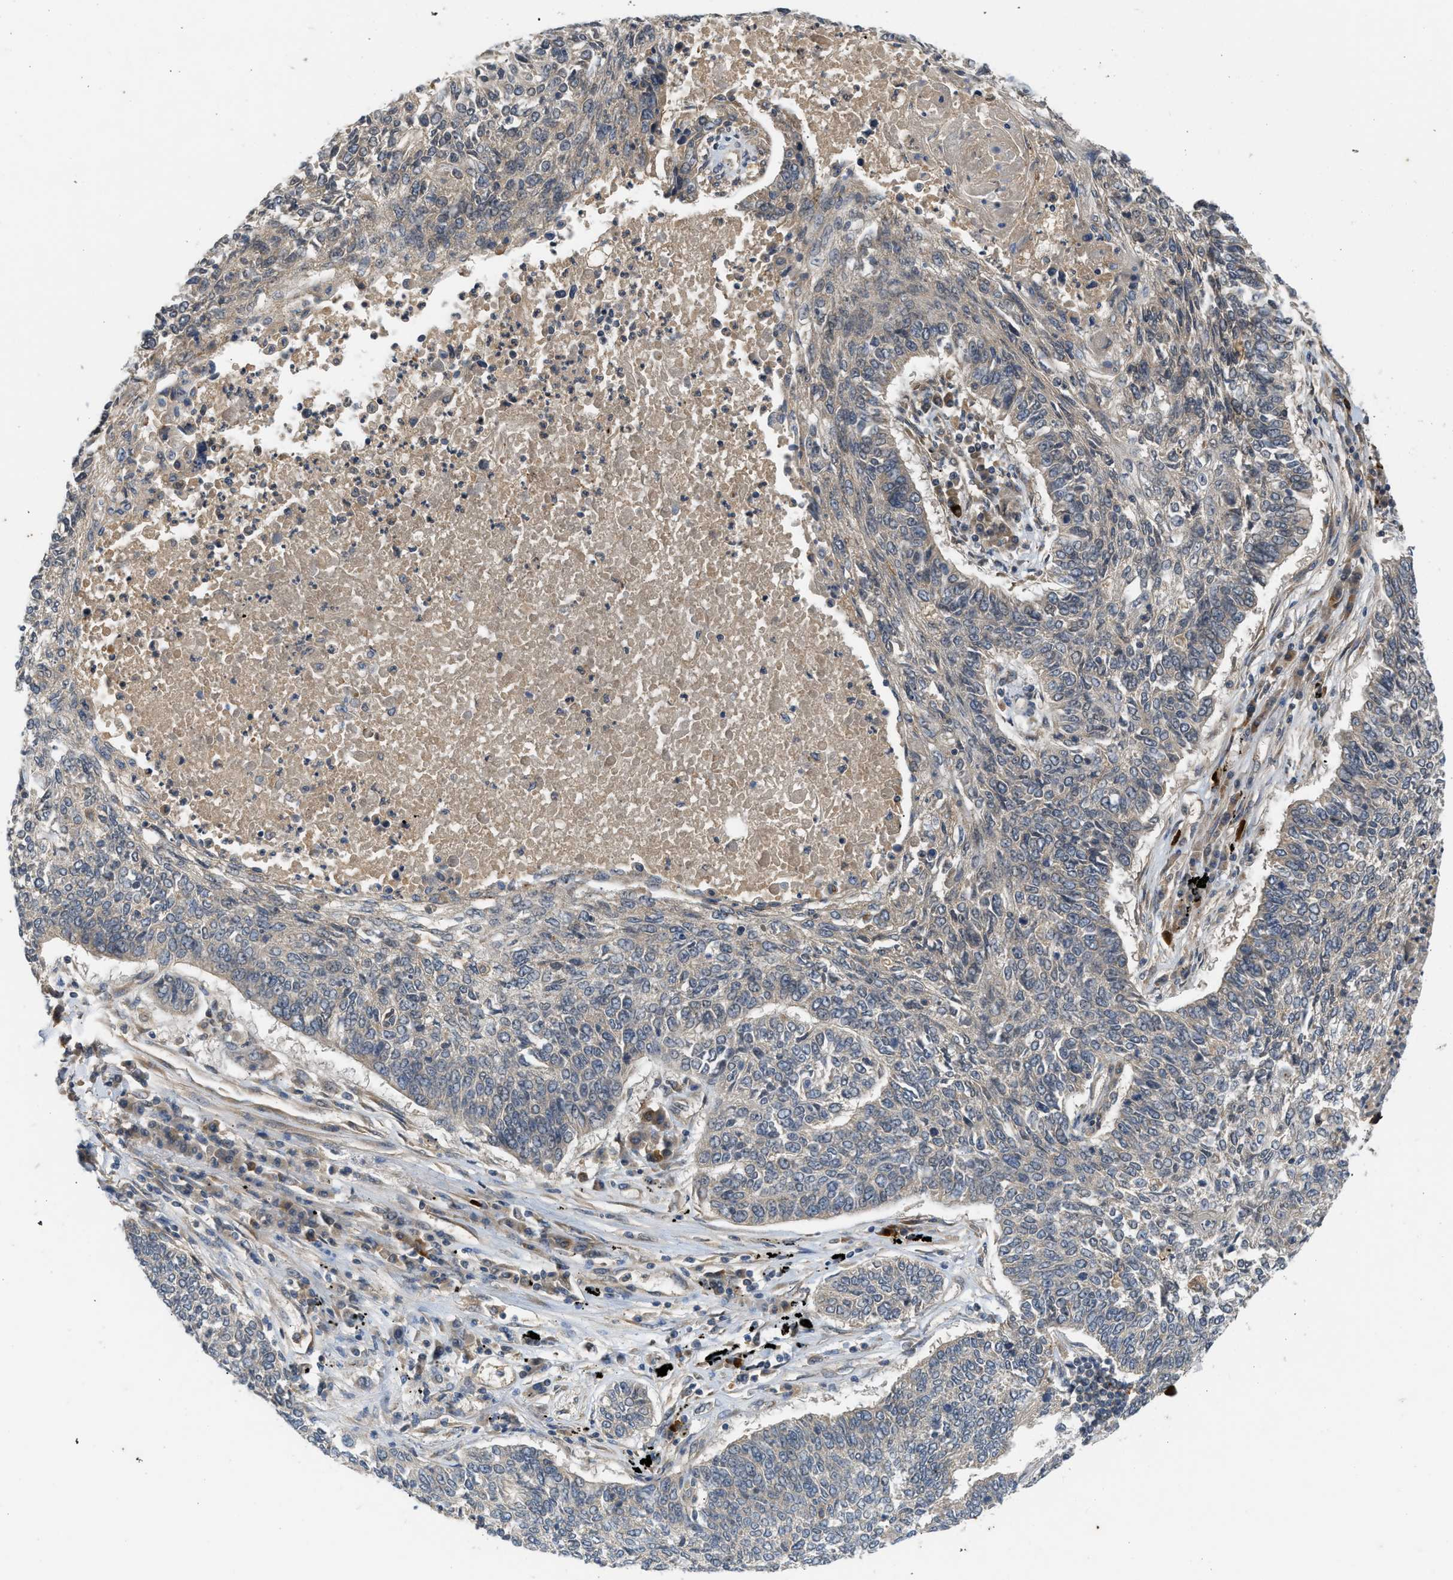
{"staining": {"intensity": "negative", "quantity": "none", "location": "none"}, "tissue": "lung cancer", "cell_type": "Tumor cells", "image_type": "cancer", "snomed": [{"axis": "morphology", "description": "Normal tissue, NOS"}, {"axis": "morphology", "description": "Squamous cell carcinoma, NOS"}, {"axis": "topography", "description": "Cartilage tissue"}, {"axis": "topography", "description": "Bronchus"}, {"axis": "topography", "description": "Lung"}], "caption": "Tumor cells are negative for brown protein staining in squamous cell carcinoma (lung).", "gene": "ADCY8", "patient": {"sex": "female", "age": 49}}